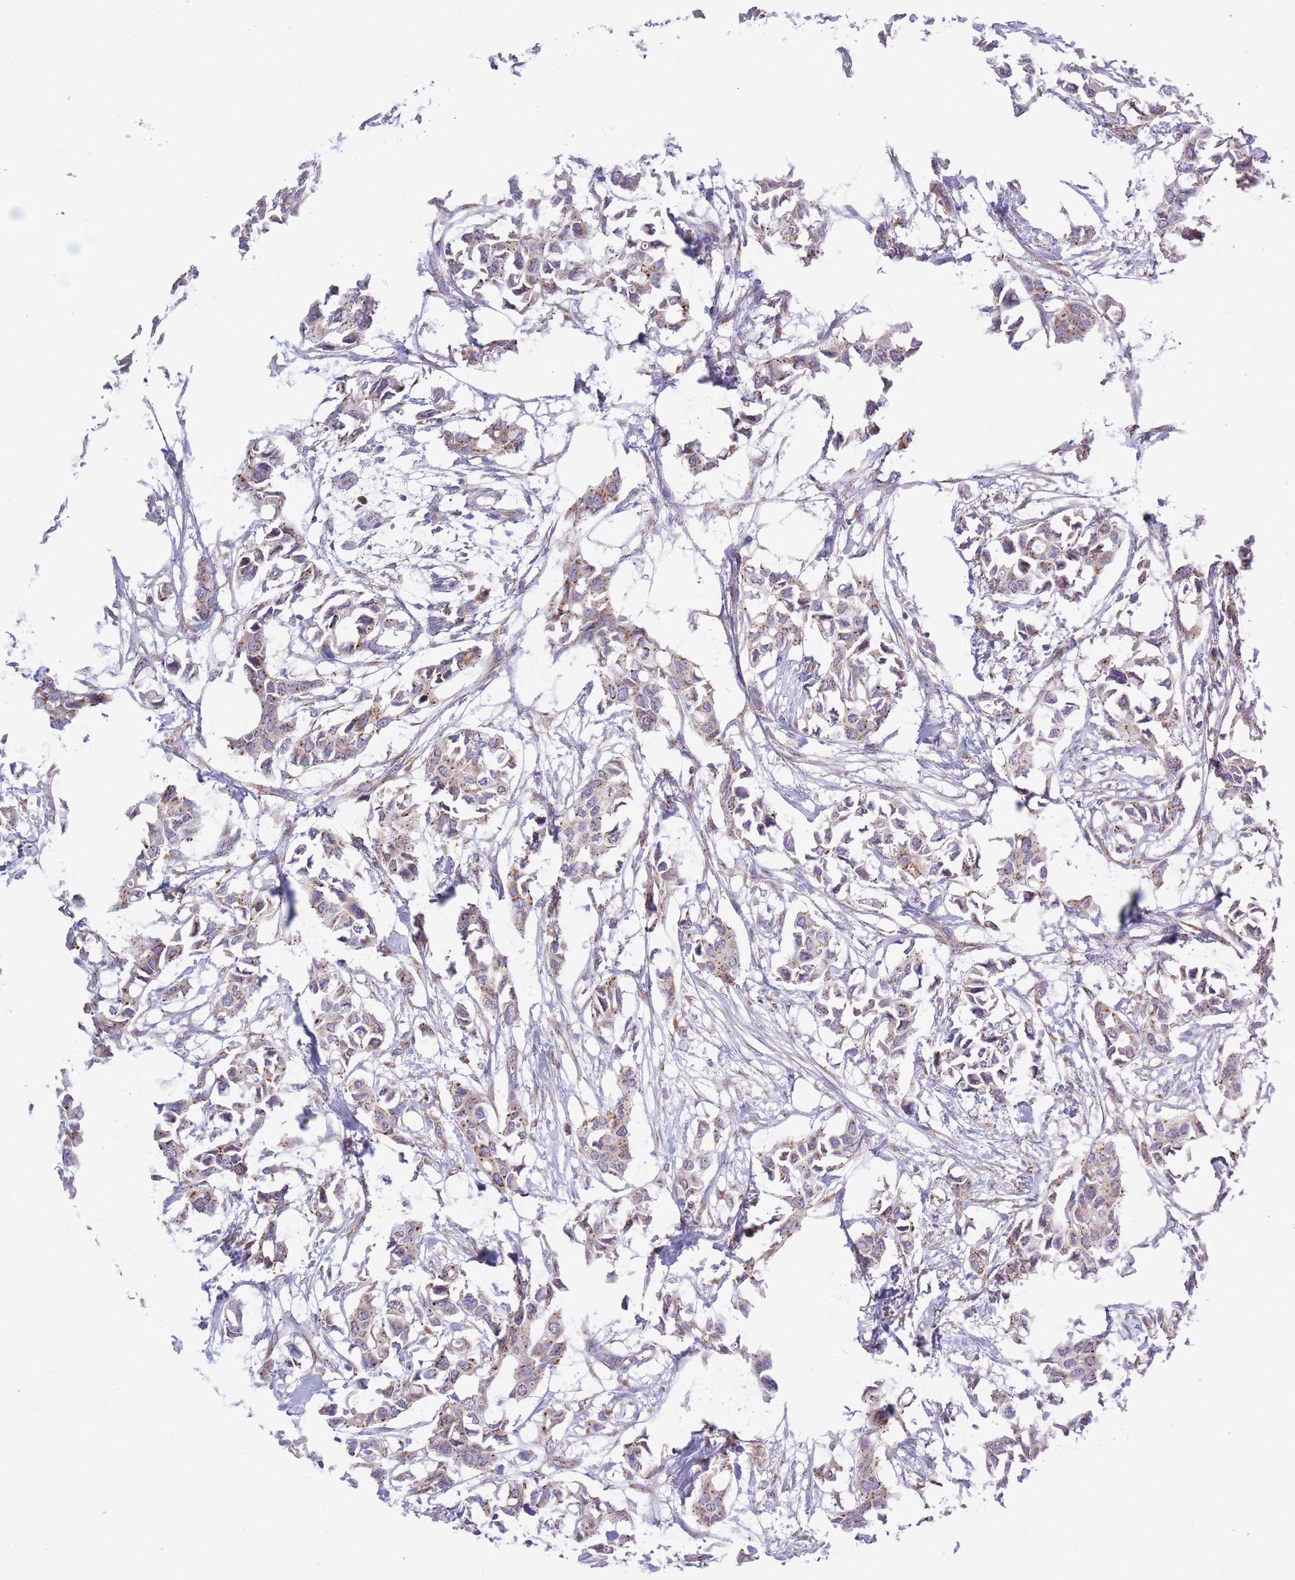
{"staining": {"intensity": "moderate", "quantity": "25%-75%", "location": "cytoplasmic/membranous"}, "tissue": "breast cancer", "cell_type": "Tumor cells", "image_type": "cancer", "snomed": [{"axis": "morphology", "description": "Duct carcinoma"}, {"axis": "topography", "description": "Breast"}], "caption": "Immunohistochemistry (IHC) (DAB (3,3'-diaminobenzidine)) staining of breast cancer (intraductal carcinoma) reveals moderate cytoplasmic/membranous protein staining in about 25%-75% of tumor cells. Ihc stains the protein of interest in brown and the nuclei are stained blue.", "gene": "COPG2", "patient": {"sex": "female", "age": 41}}